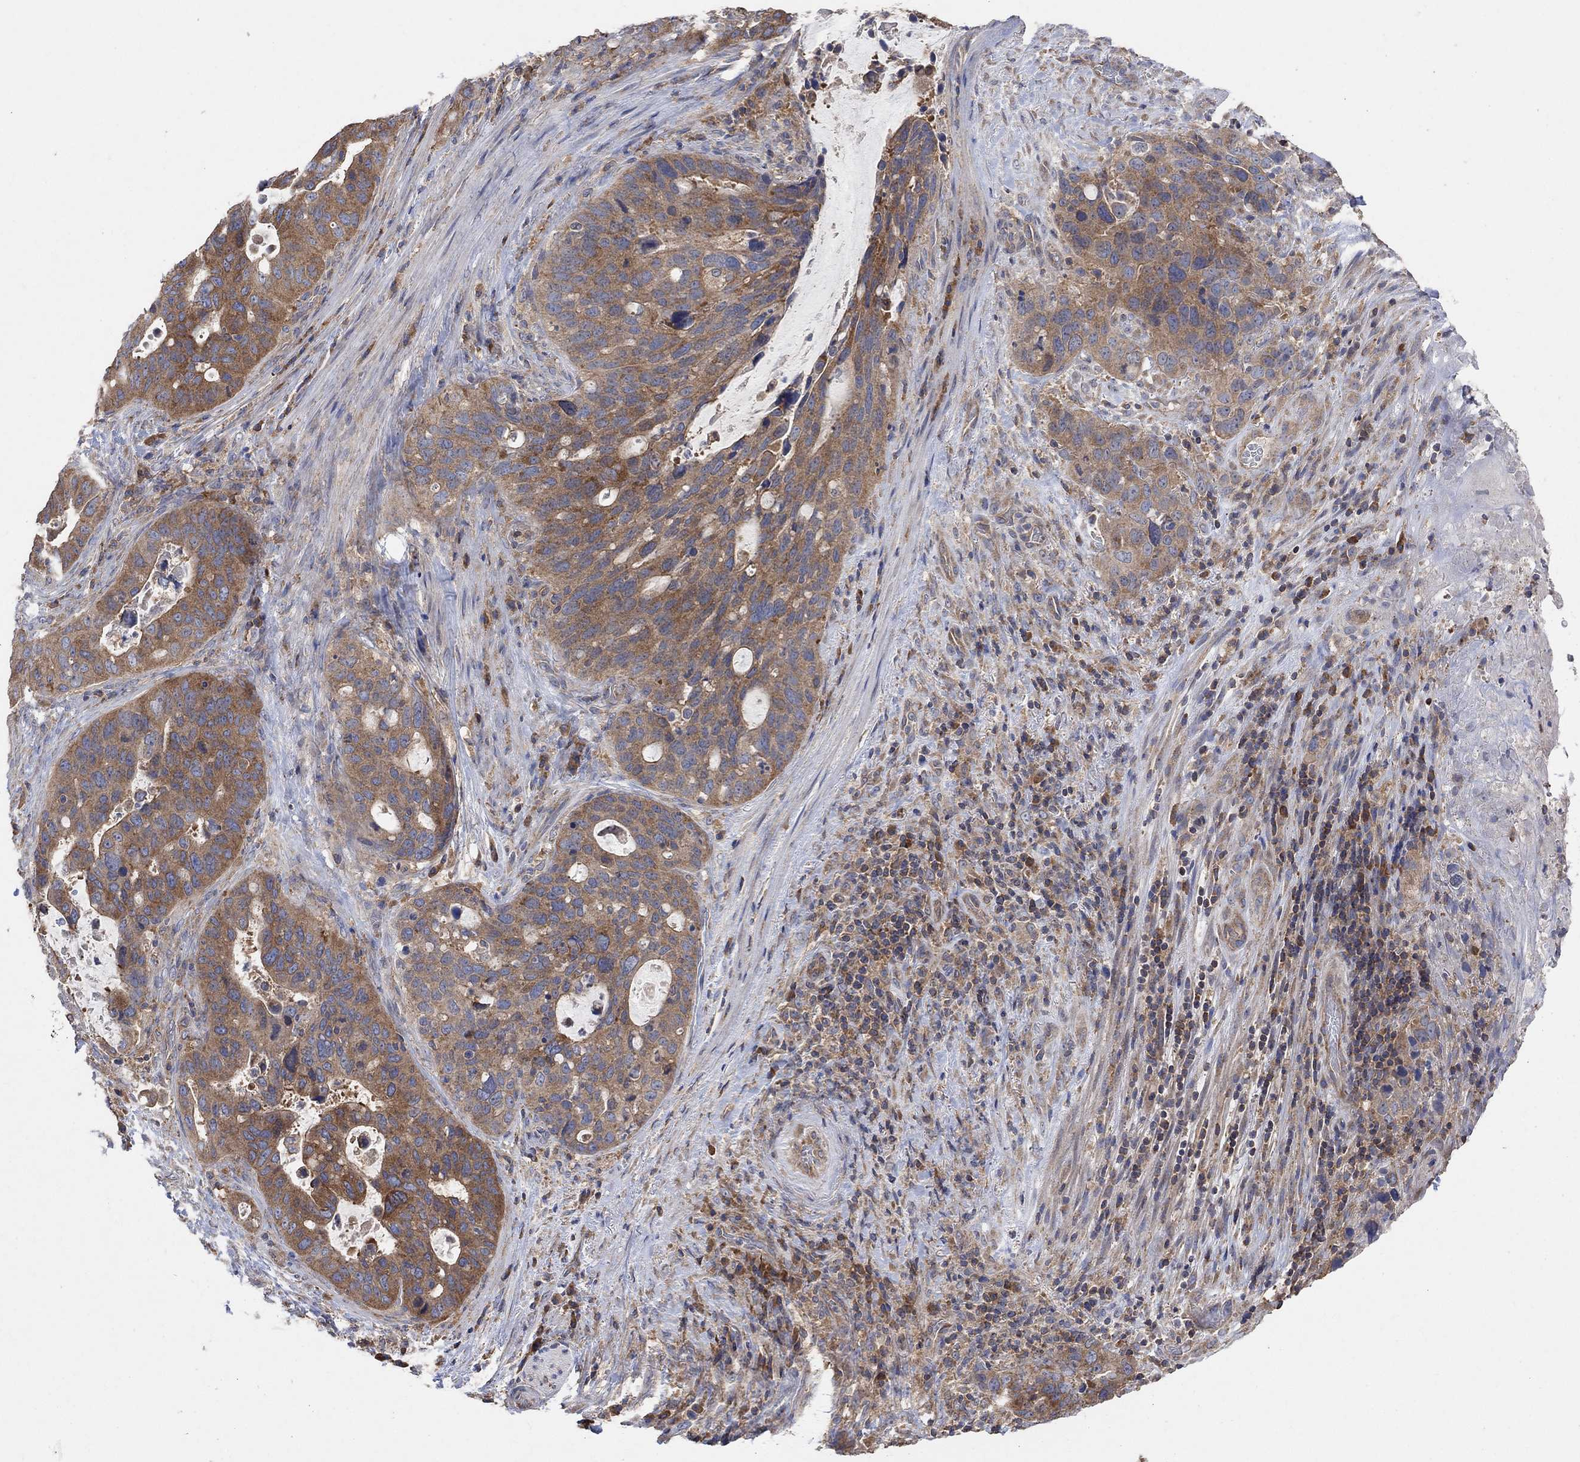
{"staining": {"intensity": "moderate", "quantity": "25%-75%", "location": "cytoplasmic/membranous"}, "tissue": "stomach cancer", "cell_type": "Tumor cells", "image_type": "cancer", "snomed": [{"axis": "morphology", "description": "Adenocarcinoma, NOS"}, {"axis": "topography", "description": "Stomach"}], "caption": "Human adenocarcinoma (stomach) stained with a protein marker shows moderate staining in tumor cells.", "gene": "BLOC1S3", "patient": {"sex": "male", "age": 54}}